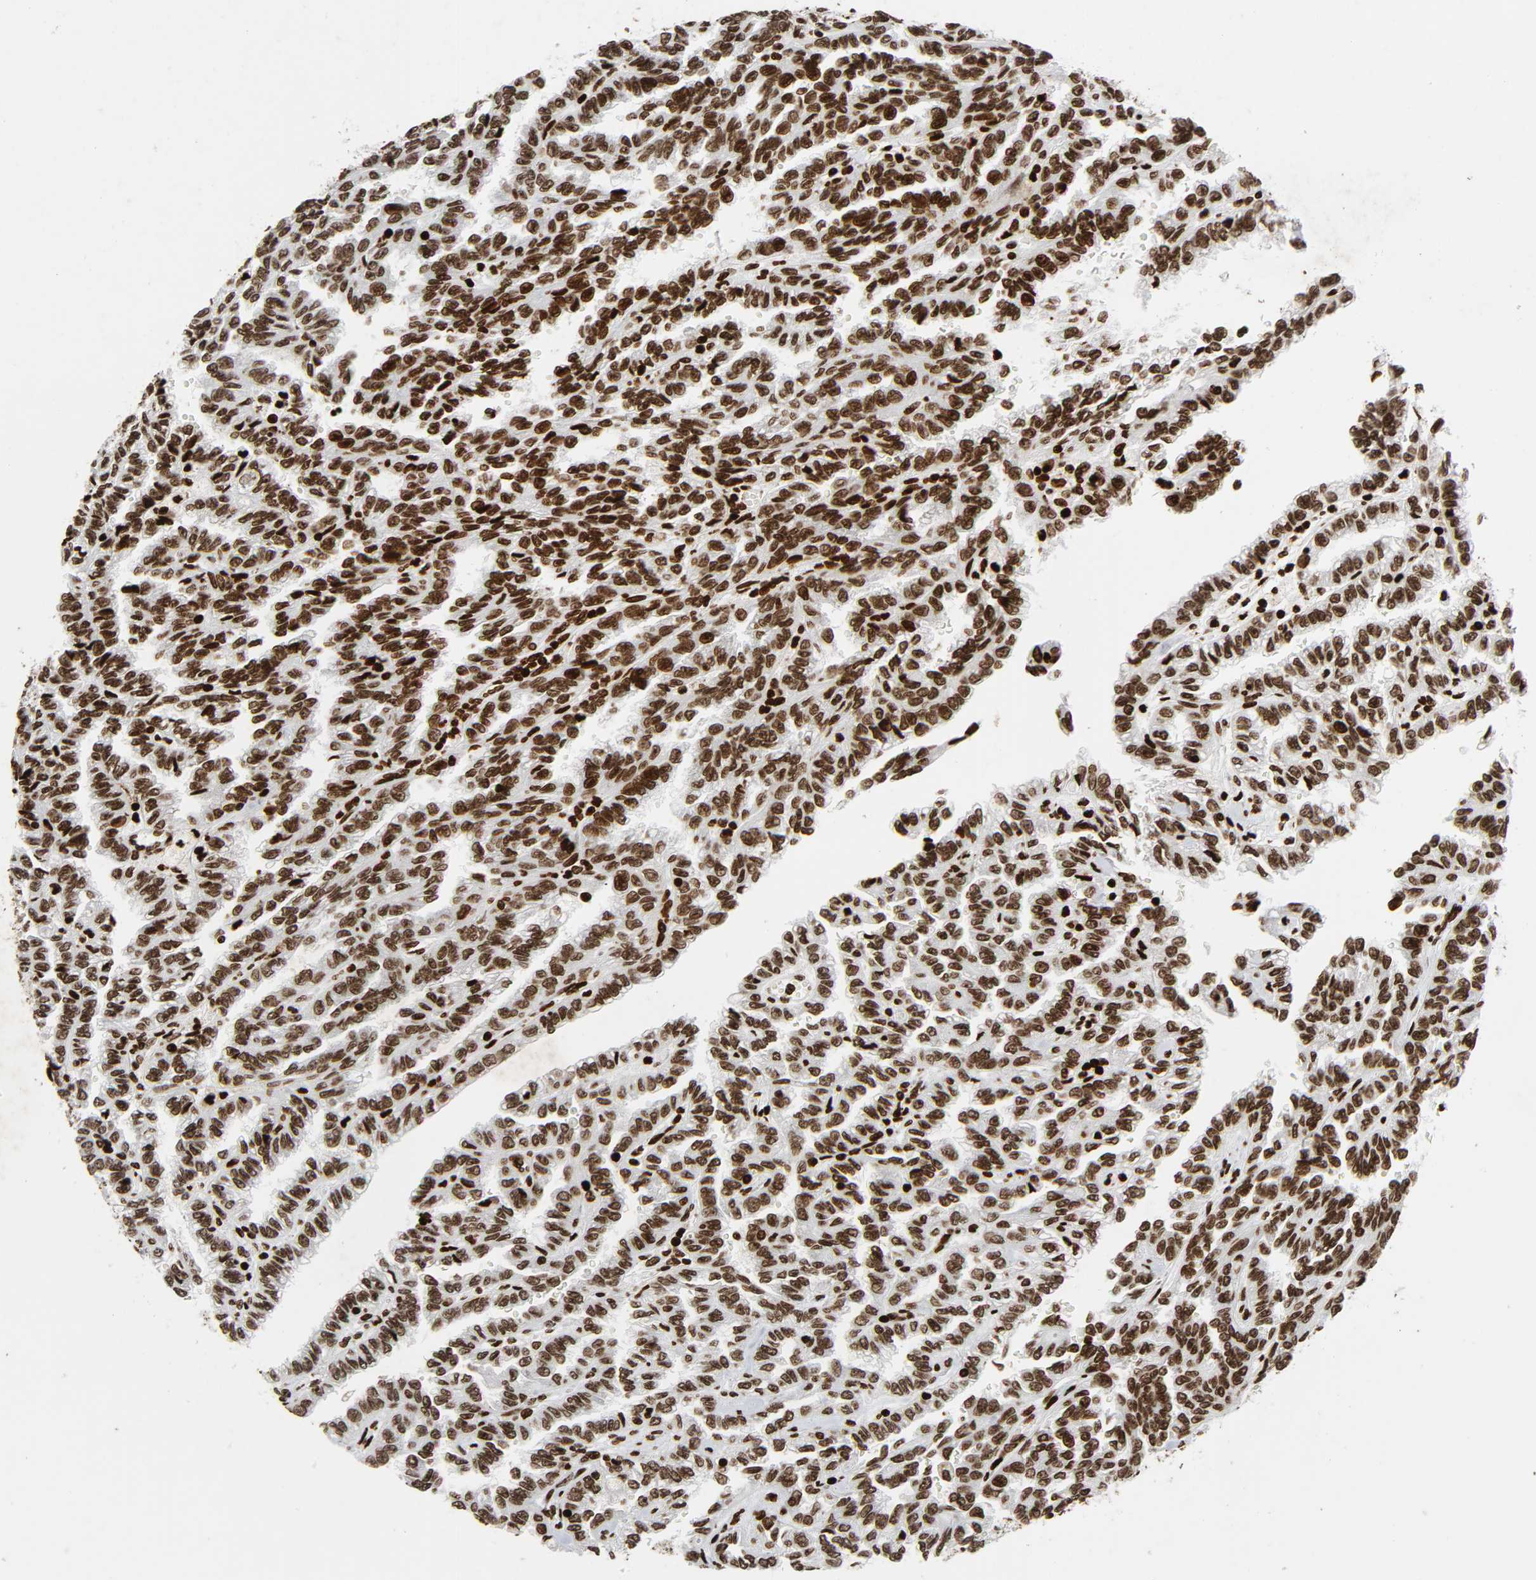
{"staining": {"intensity": "strong", "quantity": ">75%", "location": "nuclear"}, "tissue": "renal cancer", "cell_type": "Tumor cells", "image_type": "cancer", "snomed": [{"axis": "morphology", "description": "Inflammation, NOS"}, {"axis": "morphology", "description": "Adenocarcinoma, NOS"}, {"axis": "topography", "description": "Kidney"}], "caption": "Approximately >75% of tumor cells in human renal adenocarcinoma demonstrate strong nuclear protein staining as visualized by brown immunohistochemical staining.", "gene": "RXRA", "patient": {"sex": "male", "age": 68}}